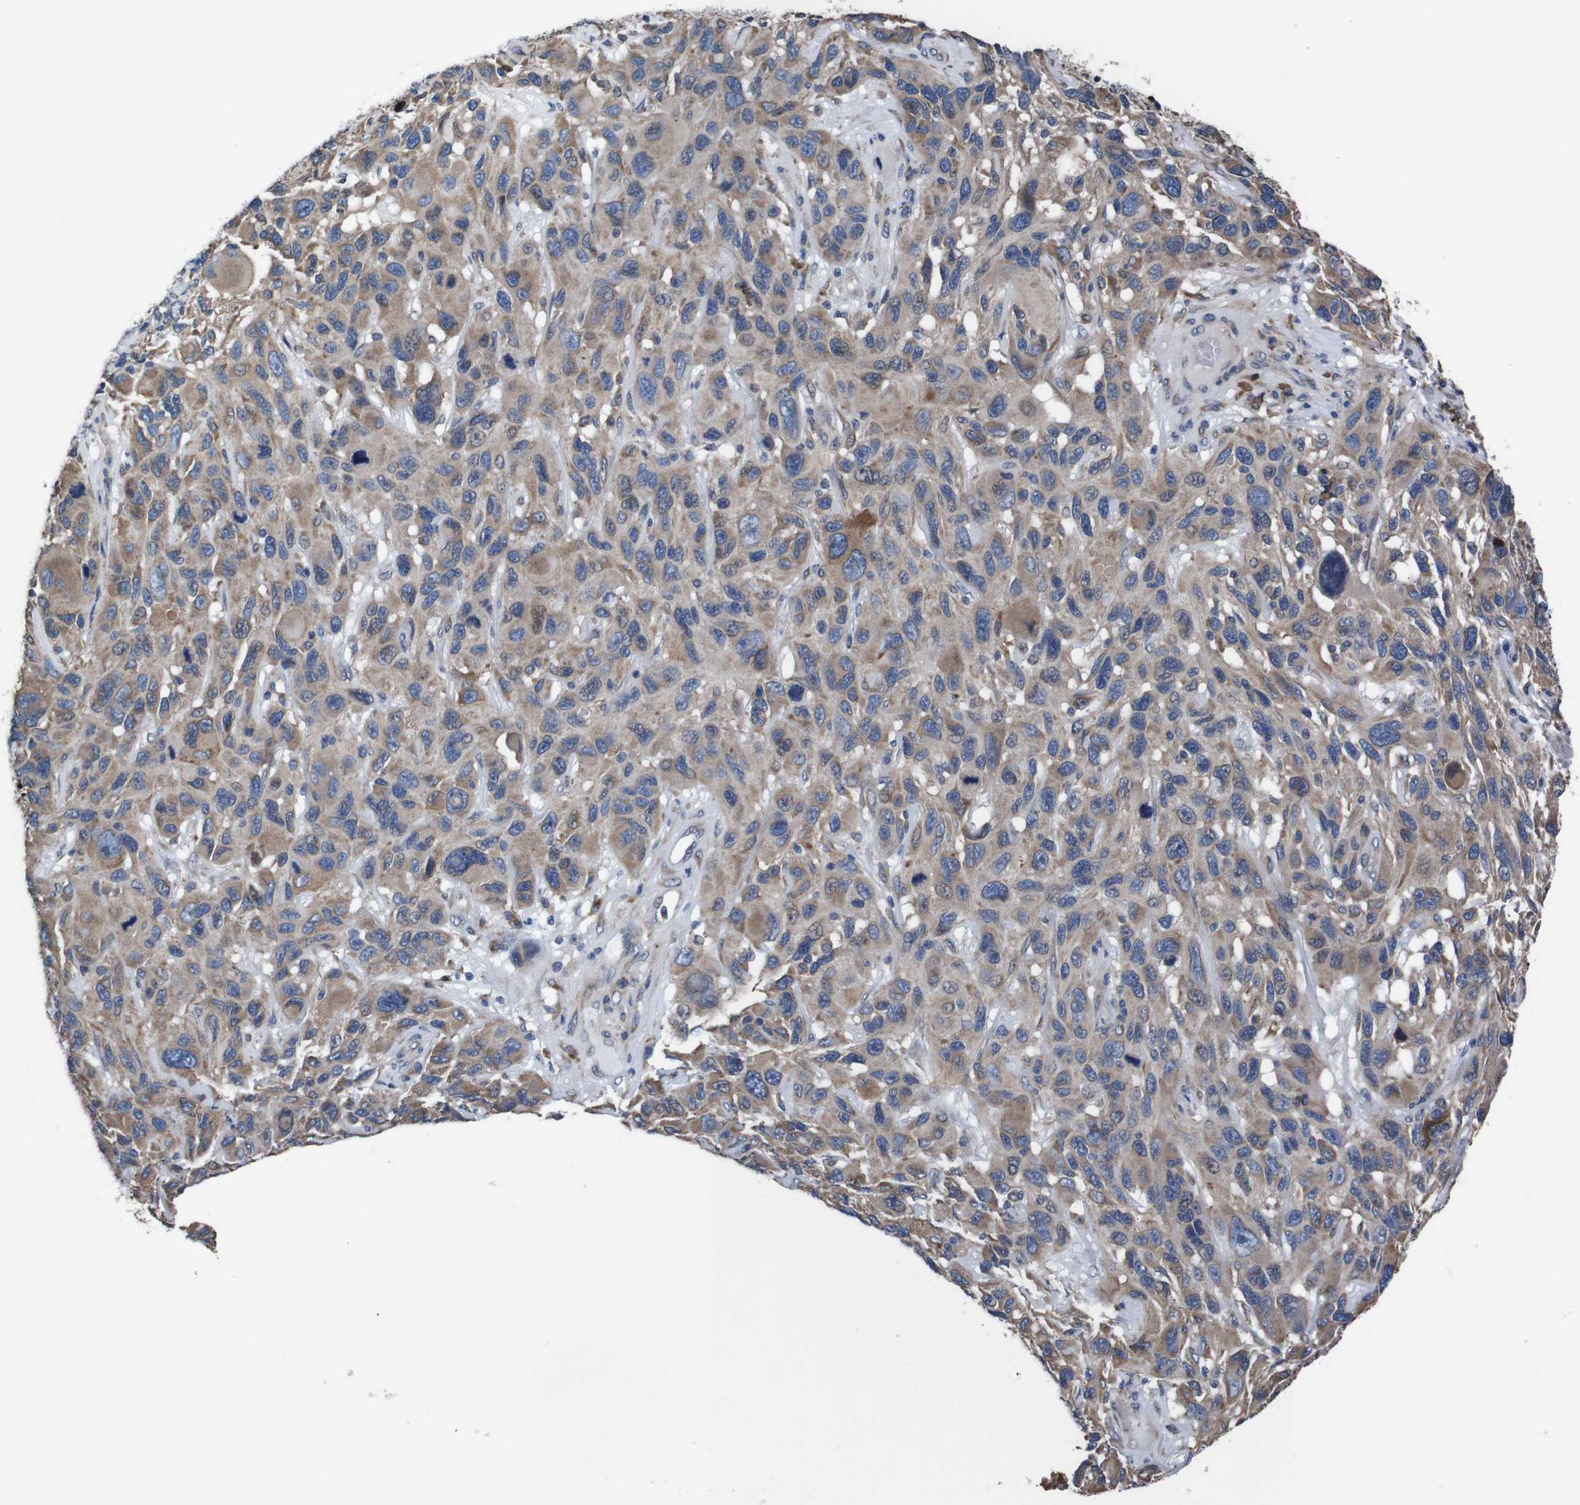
{"staining": {"intensity": "moderate", "quantity": ">75%", "location": "cytoplasmic/membranous"}, "tissue": "melanoma", "cell_type": "Tumor cells", "image_type": "cancer", "snomed": [{"axis": "morphology", "description": "Malignant melanoma, NOS"}, {"axis": "topography", "description": "Skin"}], "caption": "DAB (3,3'-diaminobenzidine) immunohistochemical staining of melanoma exhibits moderate cytoplasmic/membranous protein expression in about >75% of tumor cells.", "gene": "SIGMAR1", "patient": {"sex": "male", "age": 53}}